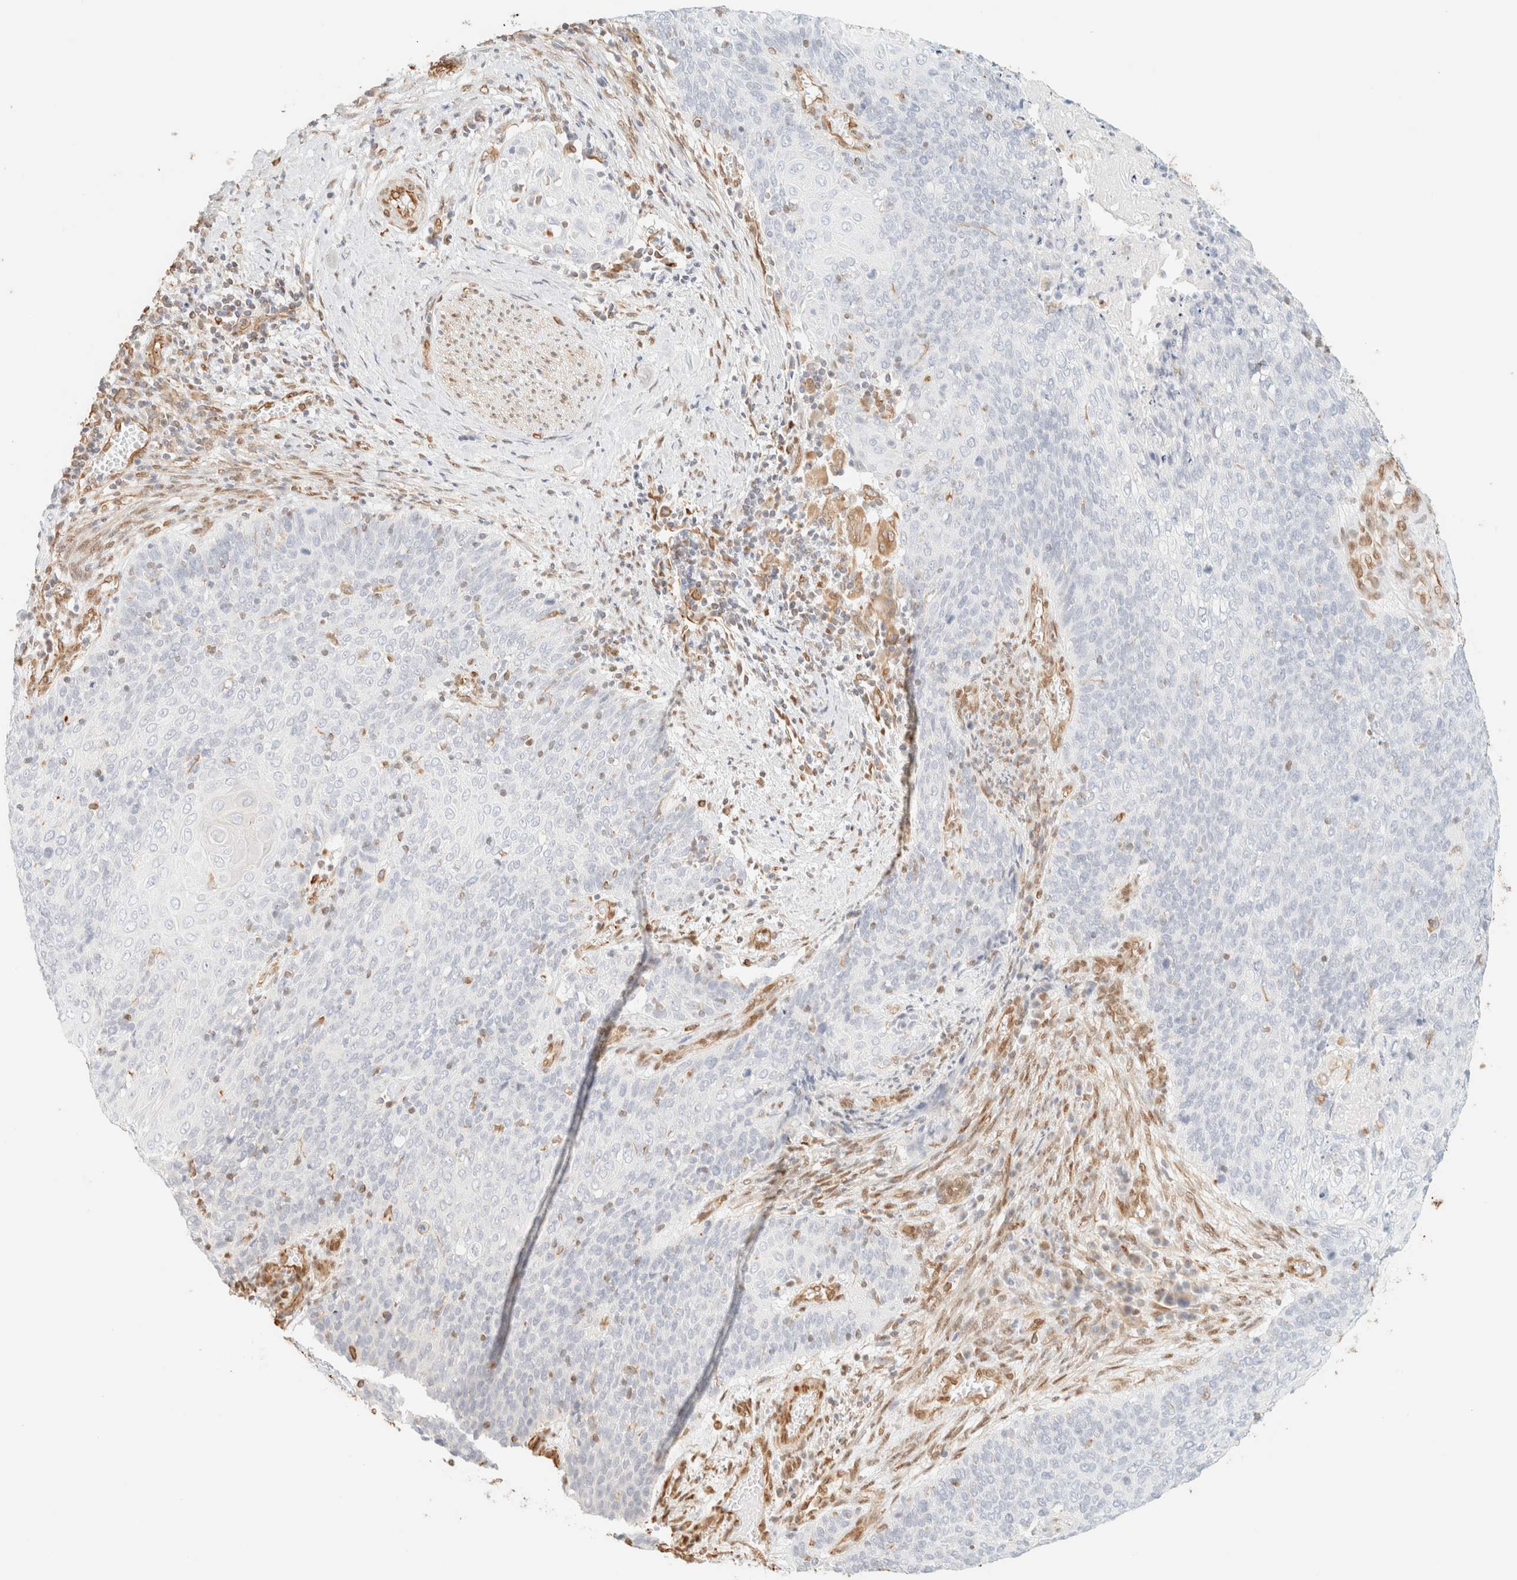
{"staining": {"intensity": "negative", "quantity": "none", "location": "none"}, "tissue": "cervical cancer", "cell_type": "Tumor cells", "image_type": "cancer", "snomed": [{"axis": "morphology", "description": "Squamous cell carcinoma, NOS"}, {"axis": "topography", "description": "Cervix"}], "caption": "Immunohistochemistry histopathology image of neoplastic tissue: cervical squamous cell carcinoma stained with DAB (3,3'-diaminobenzidine) reveals no significant protein expression in tumor cells.", "gene": "ZSCAN18", "patient": {"sex": "female", "age": 39}}